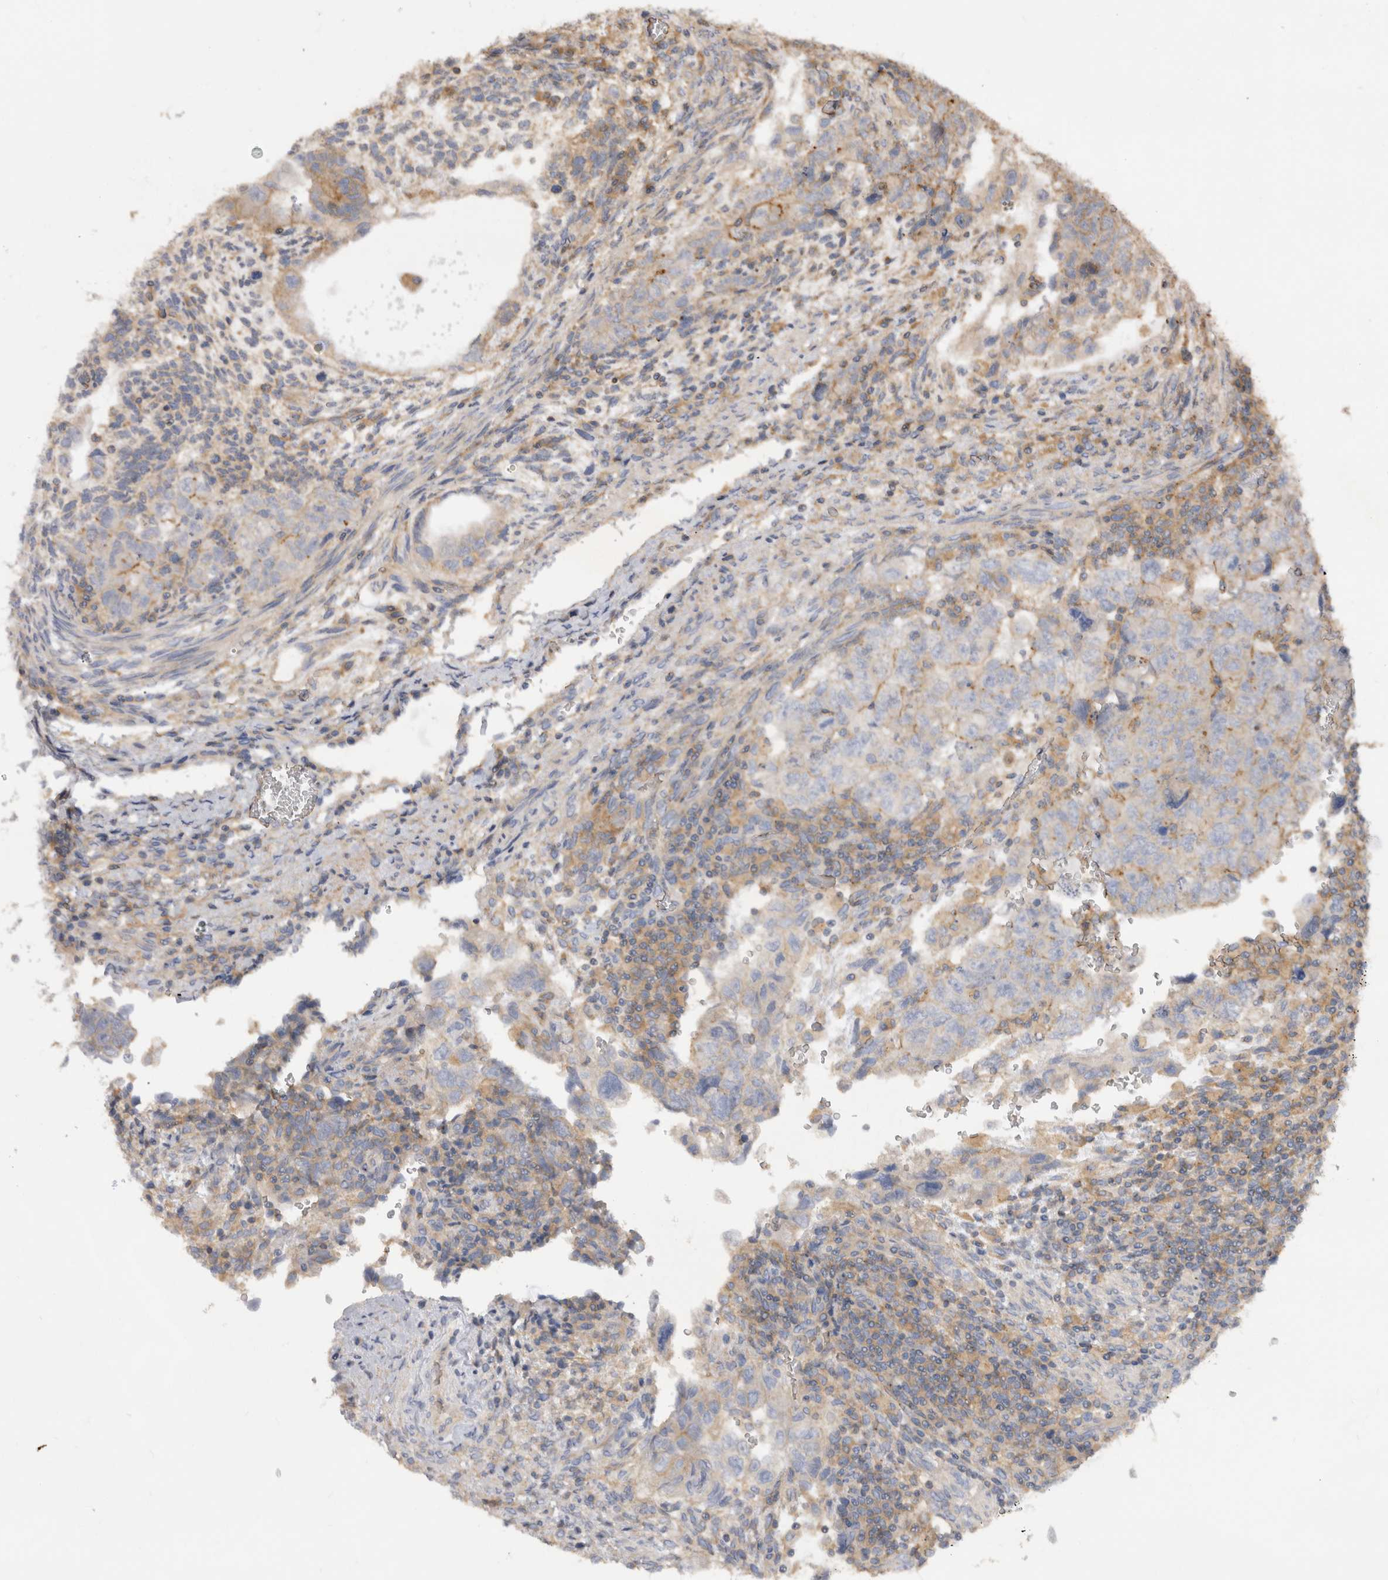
{"staining": {"intensity": "weak", "quantity": "<25%", "location": "cytoplasmic/membranous"}, "tissue": "testis cancer", "cell_type": "Tumor cells", "image_type": "cancer", "snomed": [{"axis": "morphology", "description": "Normal tissue, NOS"}, {"axis": "morphology", "description": "Carcinoma, Embryonal, NOS"}, {"axis": "topography", "description": "Testis"}], "caption": "DAB immunohistochemical staining of human embryonal carcinoma (testis) shows no significant staining in tumor cells.", "gene": "CHMP6", "patient": {"sex": "male", "age": 36}}